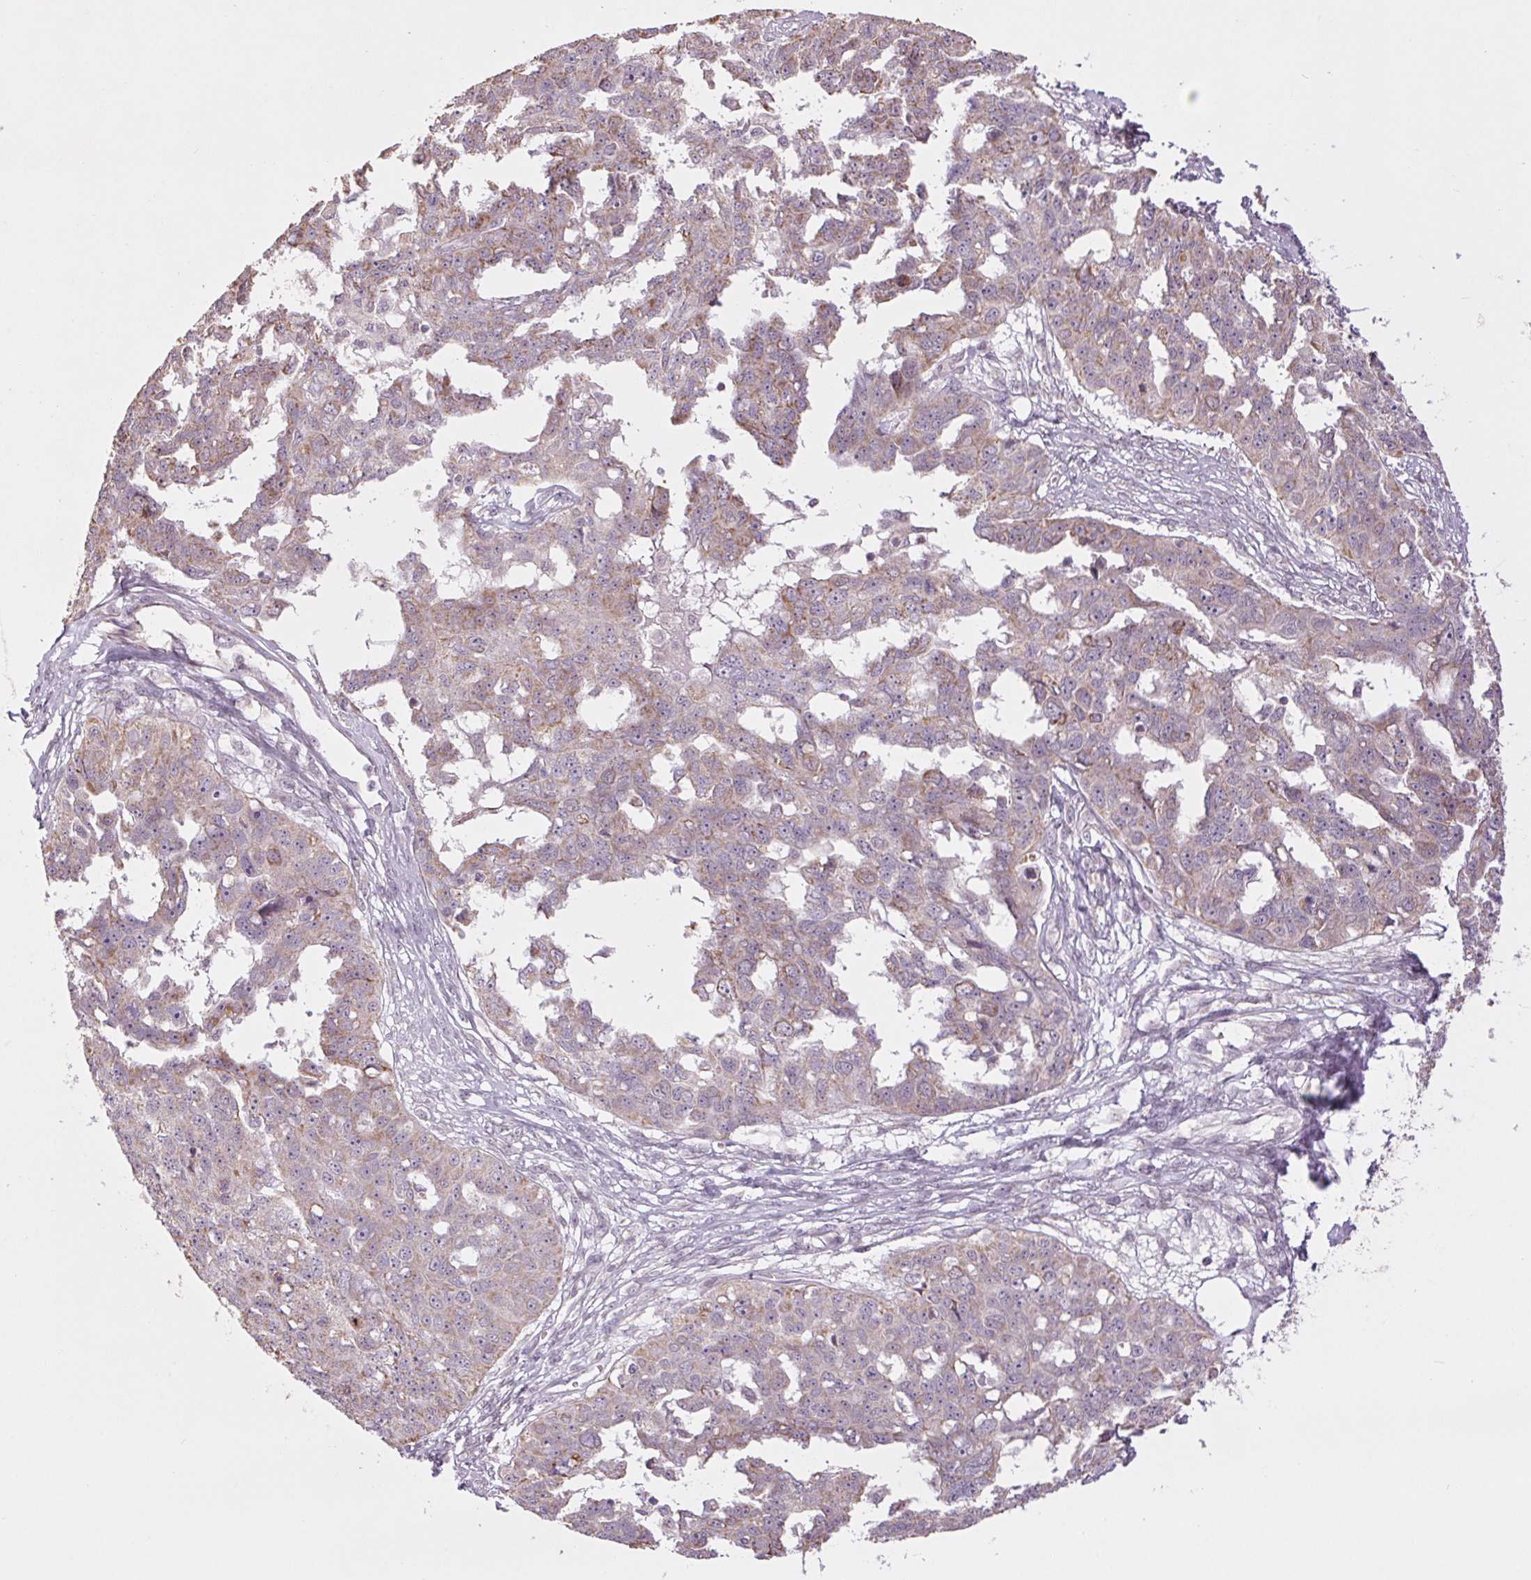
{"staining": {"intensity": "weak", "quantity": "25%-75%", "location": "cytoplasmic/membranous"}, "tissue": "ovarian cancer", "cell_type": "Tumor cells", "image_type": "cancer", "snomed": [{"axis": "morphology", "description": "Carcinoma, endometroid"}, {"axis": "topography", "description": "Ovary"}], "caption": "Protein expression analysis of ovarian cancer (endometroid carcinoma) displays weak cytoplasmic/membranous positivity in about 25%-75% of tumor cells. Using DAB (3,3'-diaminobenzidine) (brown) and hematoxylin (blue) stains, captured at high magnification using brightfield microscopy.", "gene": "MAP3K5", "patient": {"sex": "female", "age": 70}}